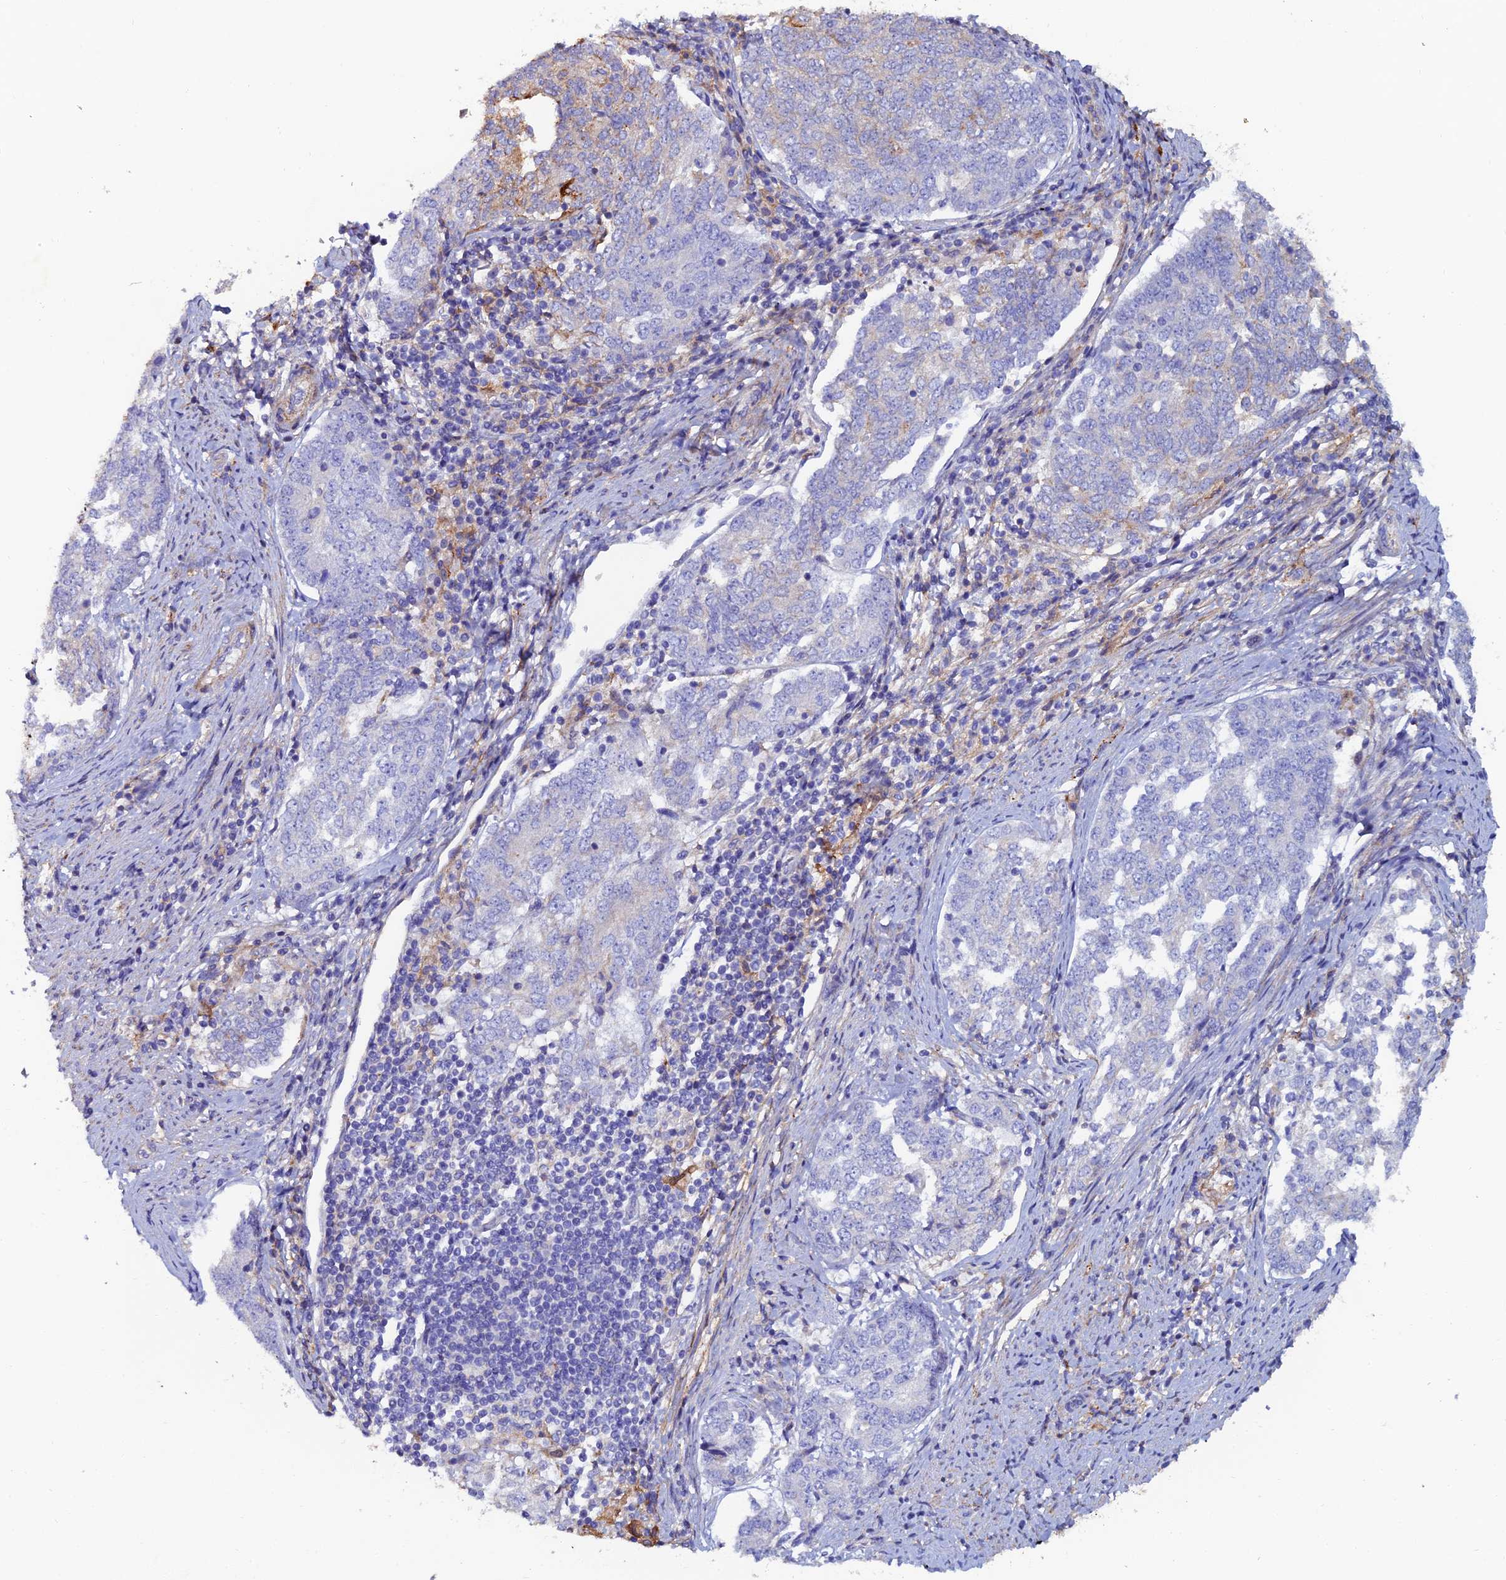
{"staining": {"intensity": "weak", "quantity": "<25%", "location": "cytoplasmic/membranous"}, "tissue": "endometrial cancer", "cell_type": "Tumor cells", "image_type": "cancer", "snomed": [{"axis": "morphology", "description": "Adenocarcinoma, NOS"}, {"axis": "topography", "description": "Endometrium"}], "caption": "This photomicrograph is of endometrial cancer stained with IHC to label a protein in brown with the nuclei are counter-stained blue. There is no positivity in tumor cells. (Stains: DAB immunohistochemistry (IHC) with hematoxylin counter stain, Microscopy: brightfield microscopy at high magnification).", "gene": "C6", "patient": {"sex": "female", "age": 80}}